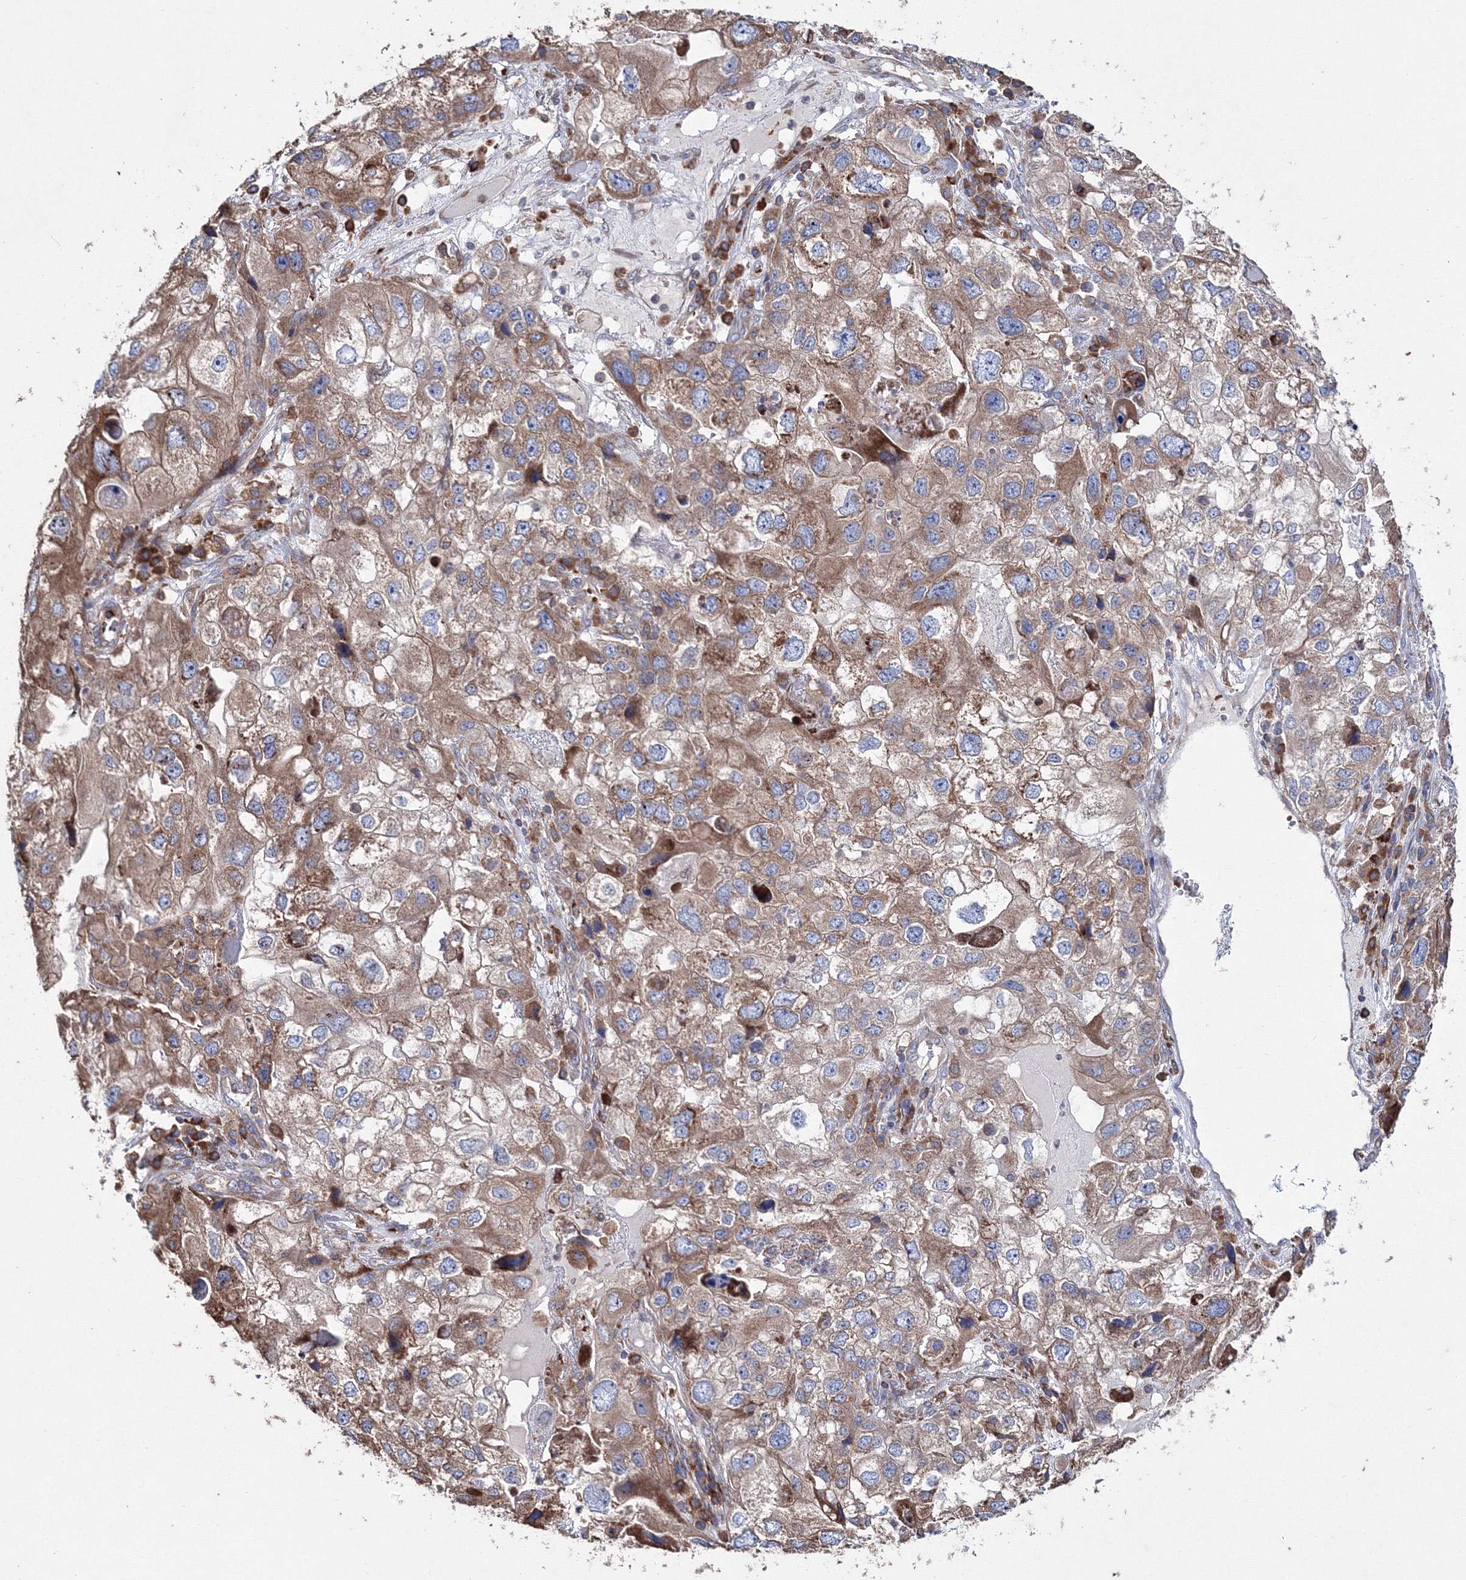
{"staining": {"intensity": "moderate", "quantity": ">75%", "location": "cytoplasmic/membranous"}, "tissue": "endometrial cancer", "cell_type": "Tumor cells", "image_type": "cancer", "snomed": [{"axis": "morphology", "description": "Adenocarcinoma, NOS"}, {"axis": "topography", "description": "Endometrium"}], "caption": "A micrograph of endometrial cancer stained for a protein exhibits moderate cytoplasmic/membranous brown staining in tumor cells. The staining was performed using DAB, with brown indicating positive protein expression. Nuclei are stained blue with hematoxylin.", "gene": "VPS8", "patient": {"sex": "female", "age": 49}}